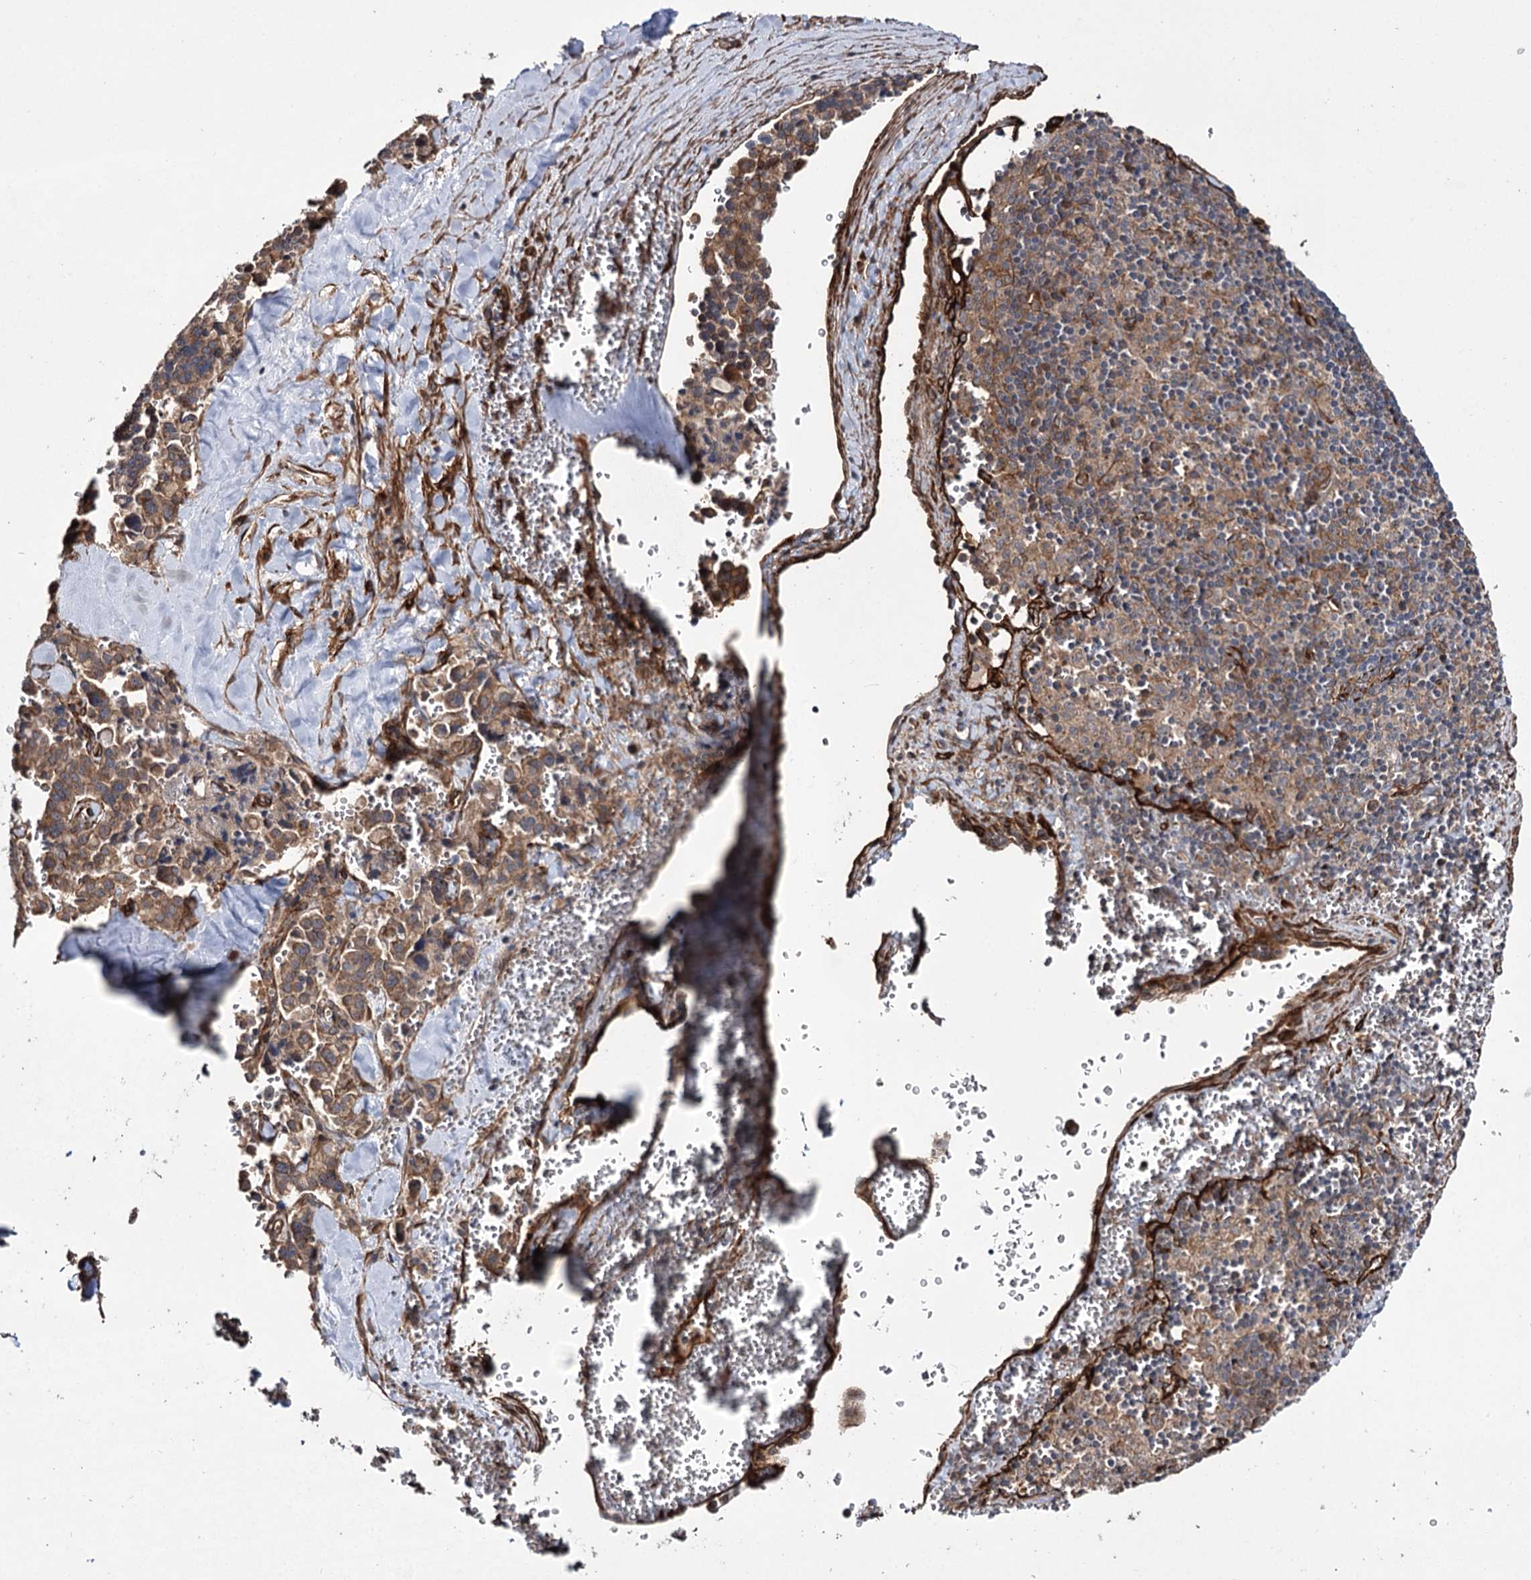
{"staining": {"intensity": "moderate", "quantity": ">75%", "location": "cytoplasmic/membranous"}, "tissue": "pancreatic cancer", "cell_type": "Tumor cells", "image_type": "cancer", "snomed": [{"axis": "morphology", "description": "Adenocarcinoma, NOS"}, {"axis": "topography", "description": "Pancreas"}], "caption": "The photomicrograph demonstrates immunohistochemical staining of pancreatic cancer. There is moderate cytoplasmic/membranous staining is identified in about >75% of tumor cells.", "gene": "MYO1C", "patient": {"sex": "male", "age": 65}}